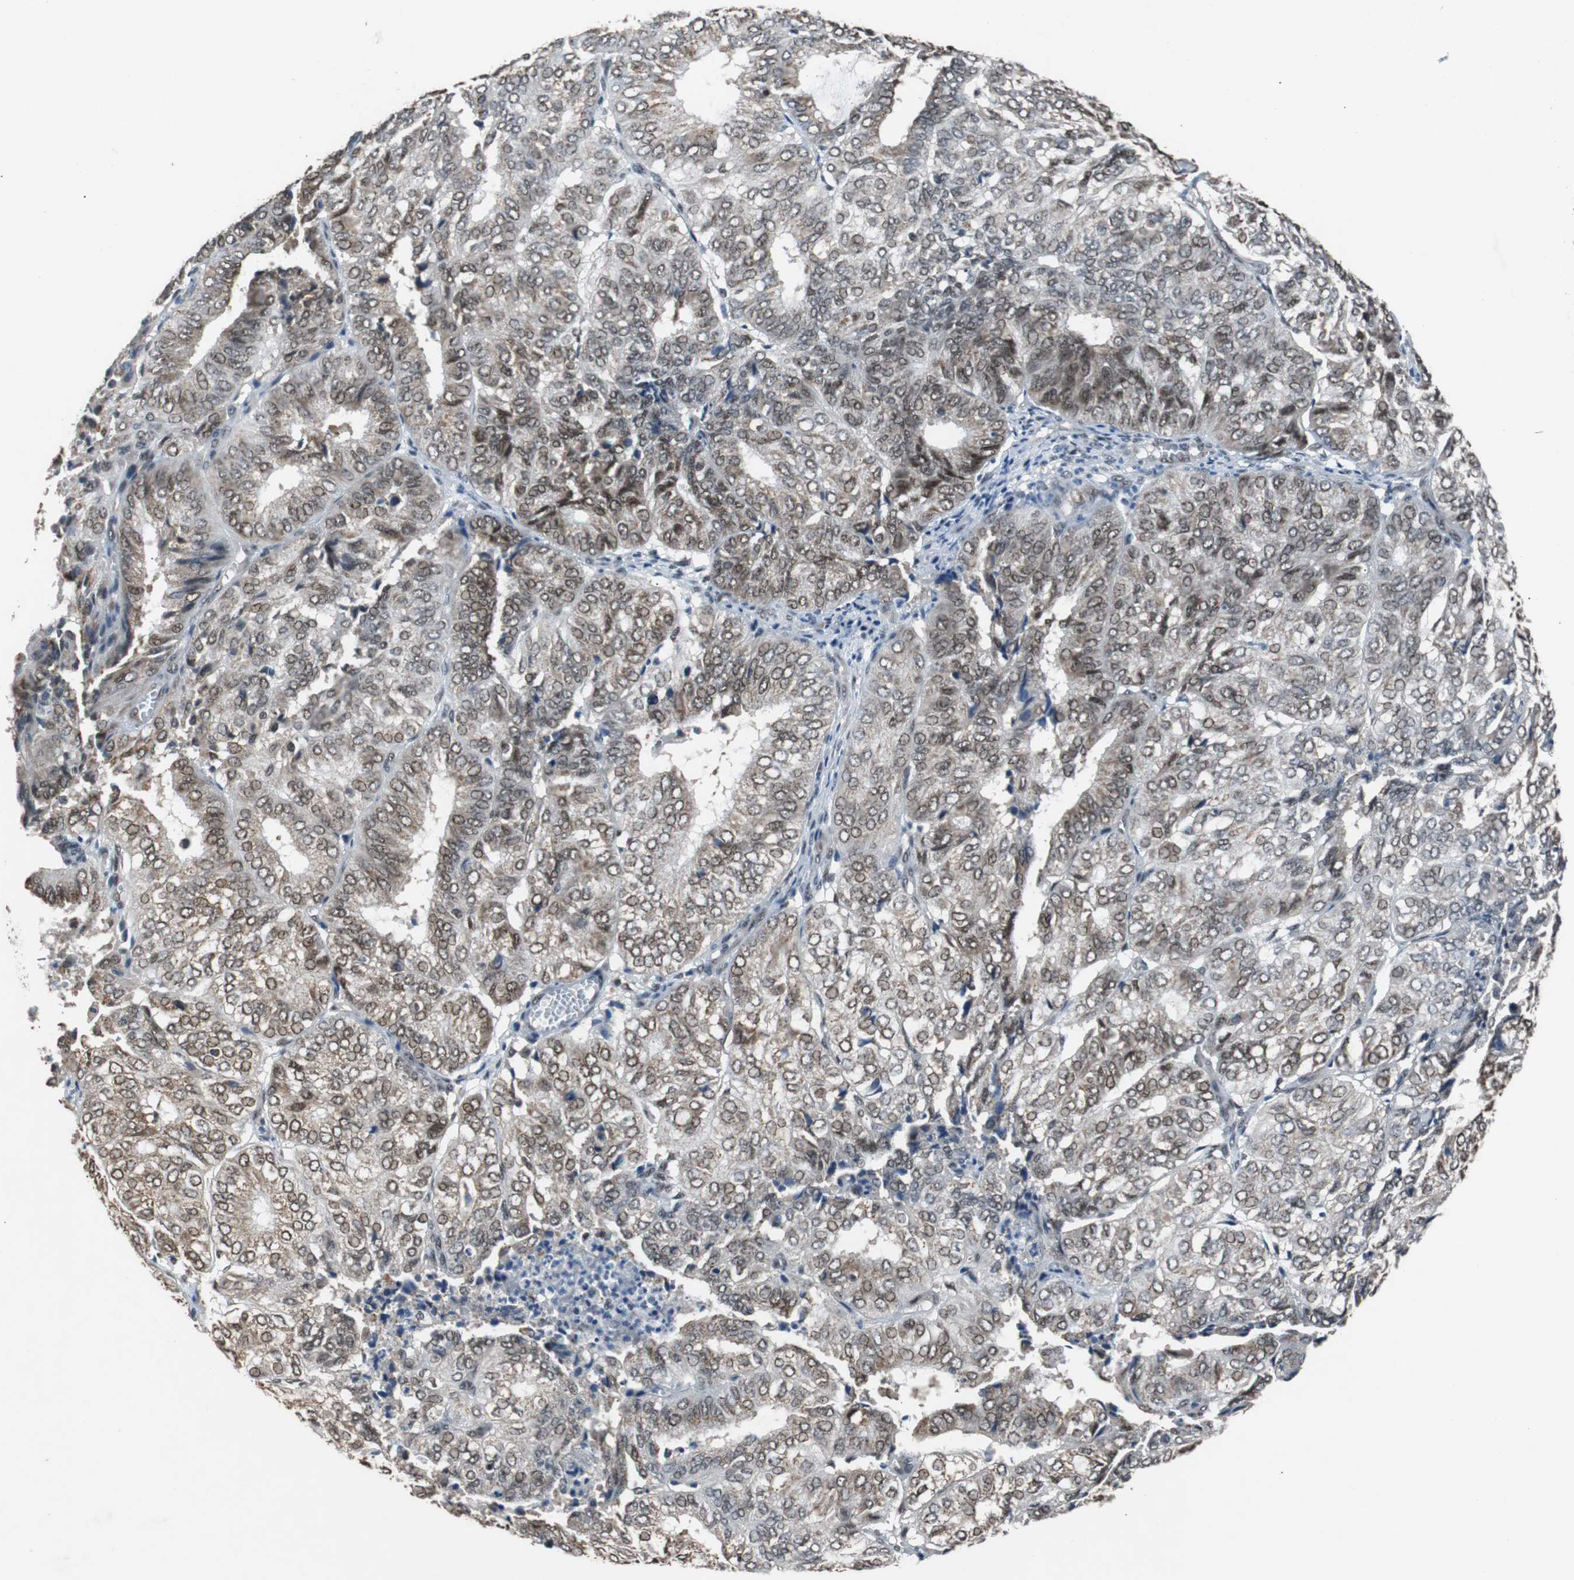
{"staining": {"intensity": "weak", "quantity": ">75%", "location": "nuclear"}, "tissue": "endometrial cancer", "cell_type": "Tumor cells", "image_type": "cancer", "snomed": [{"axis": "morphology", "description": "Adenocarcinoma, NOS"}, {"axis": "topography", "description": "Uterus"}], "caption": "The histopathology image shows immunohistochemical staining of adenocarcinoma (endometrial). There is weak nuclear expression is present in about >75% of tumor cells.", "gene": "USP28", "patient": {"sex": "female", "age": 60}}